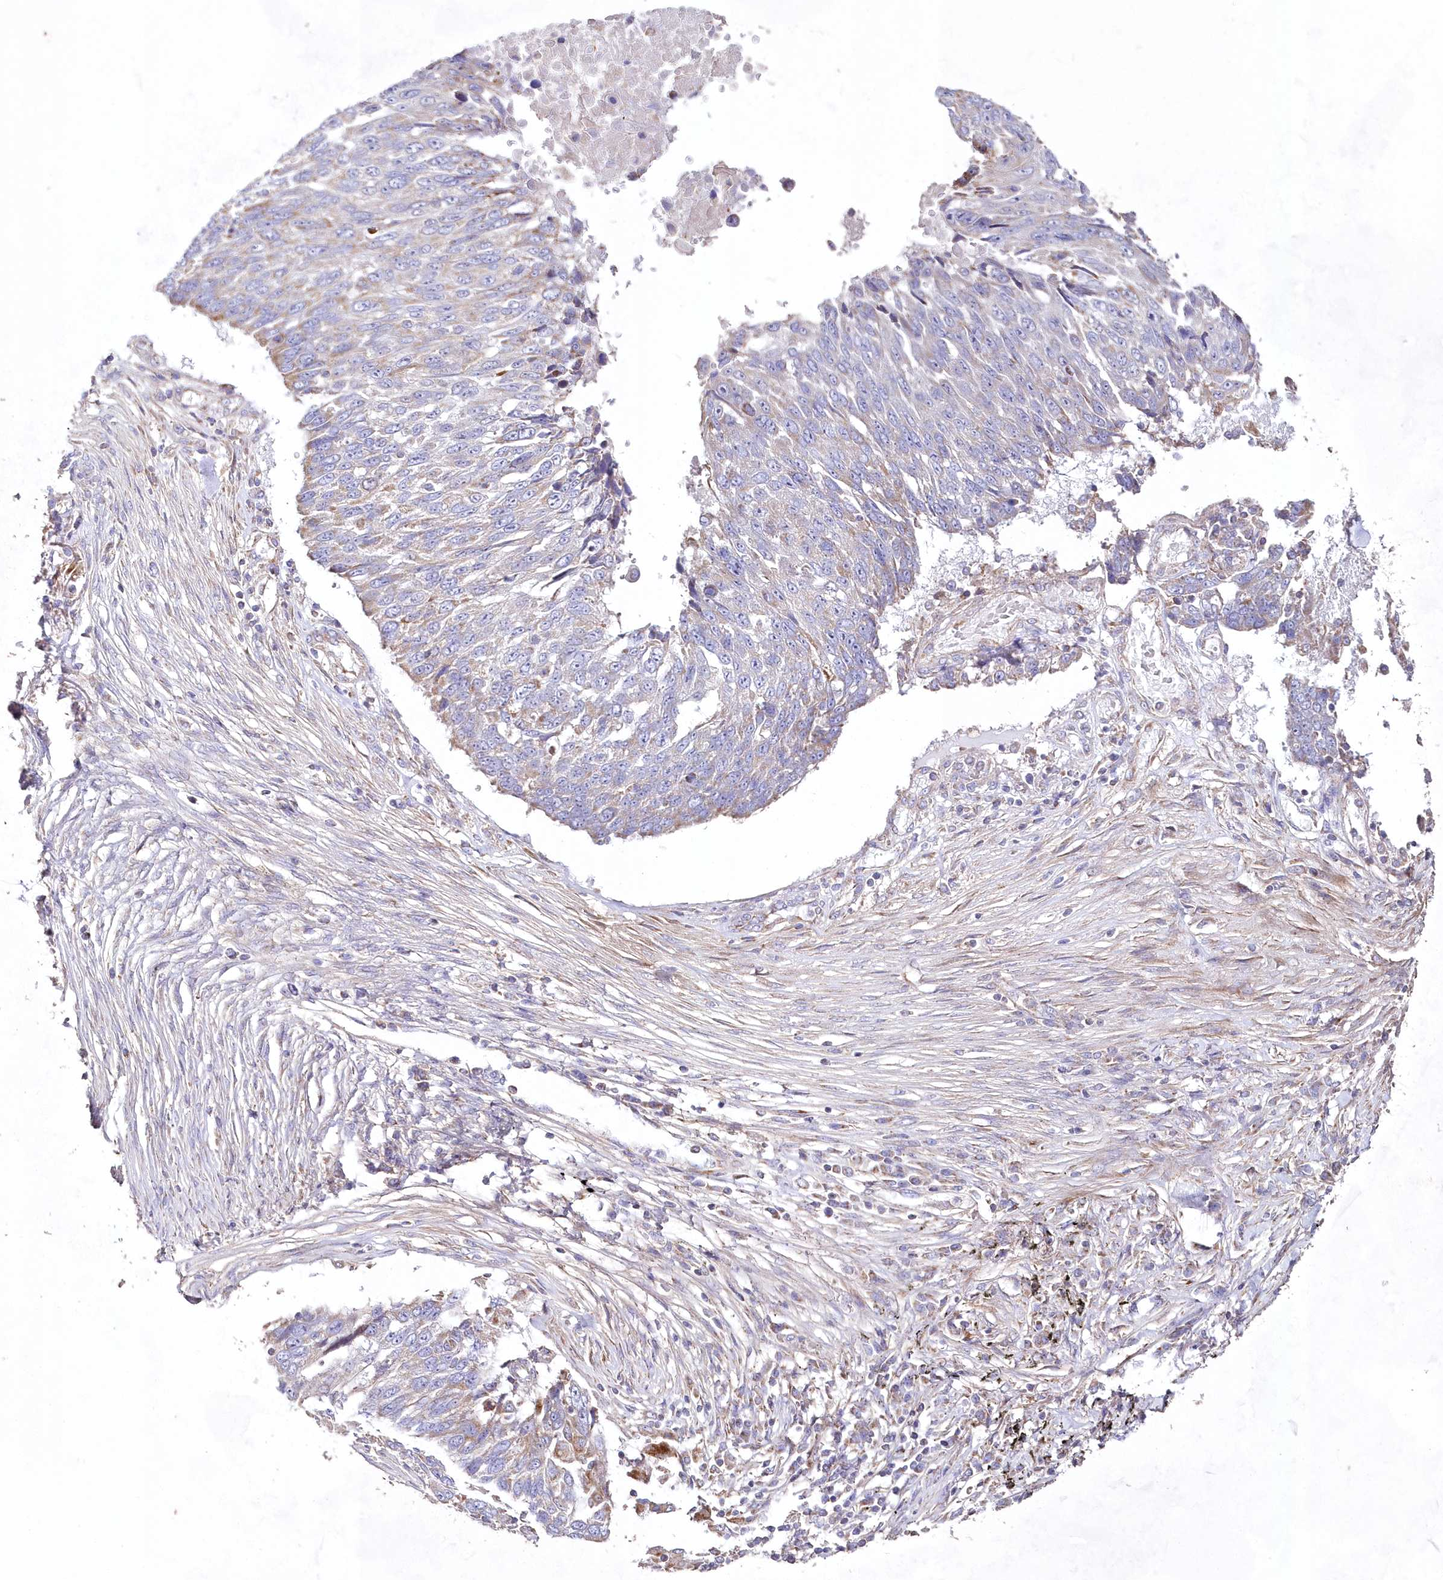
{"staining": {"intensity": "weak", "quantity": "<25%", "location": "cytoplasmic/membranous"}, "tissue": "lung cancer", "cell_type": "Tumor cells", "image_type": "cancer", "snomed": [{"axis": "morphology", "description": "Squamous cell carcinoma, NOS"}, {"axis": "topography", "description": "Lung"}], "caption": "This is a histopathology image of immunohistochemistry (IHC) staining of squamous cell carcinoma (lung), which shows no expression in tumor cells.", "gene": "HADHB", "patient": {"sex": "male", "age": 66}}